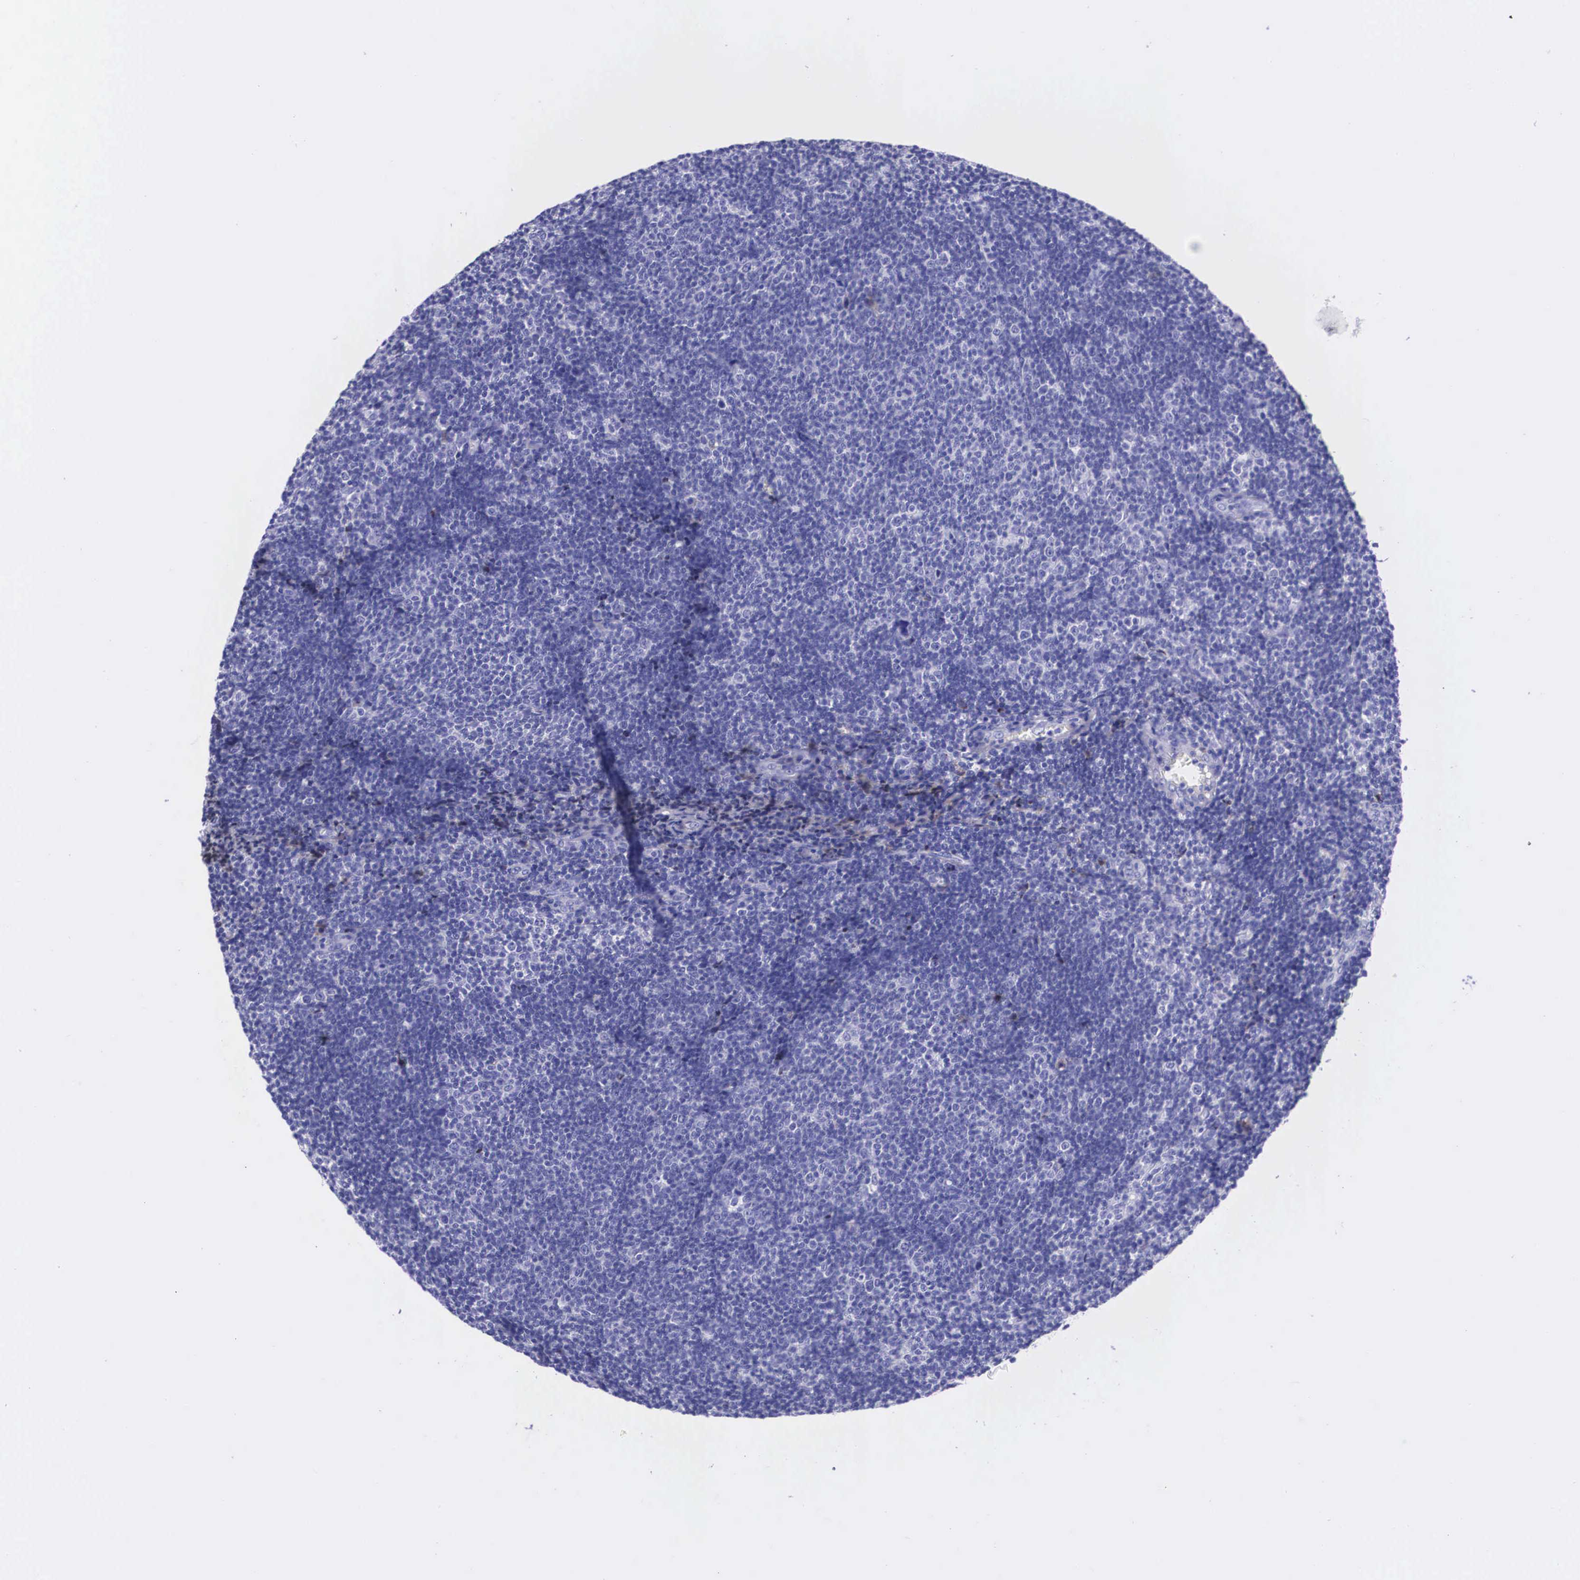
{"staining": {"intensity": "negative", "quantity": "none", "location": "none"}, "tissue": "lymphoma", "cell_type": "Tumor cells", "image_type": "cancer", "snomed": [{"axis": "morphology", "description": "Malignant lymphoma, non-Hodgkin's type, Low grade"}, {"axis": "topography", "description": "Lymph node"}], "caption": "Immunohistochemical staining of lymphoma exhibits no significant staining in tumor cells.", "gene": "PLG", "patient": {"sex": "male", "age": 49}}